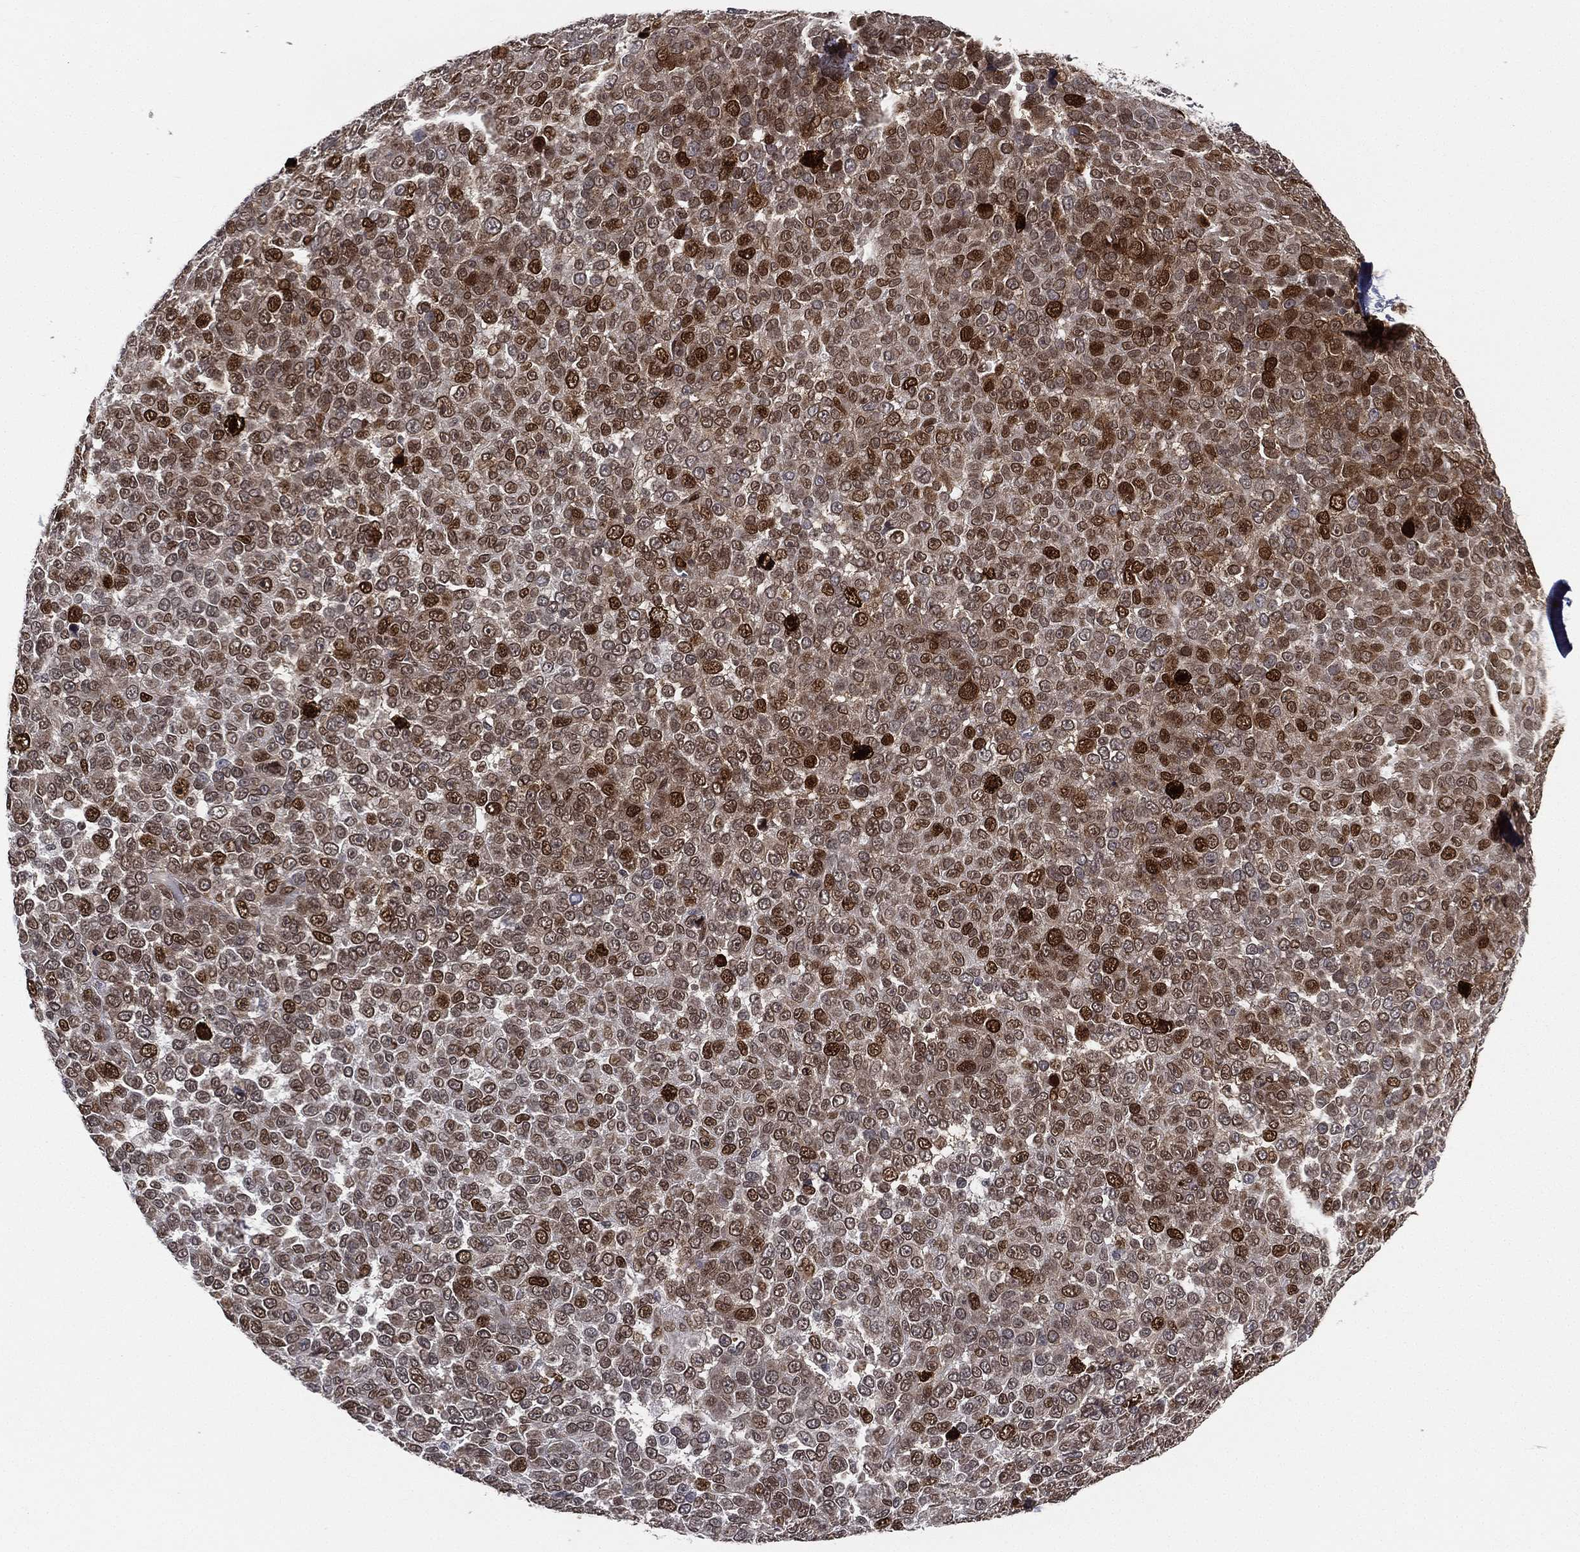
{"staining": {"intensity": "strong", "quantity": "25%-75%", "location": "cytoplasmic/membranous,nuclear"}, "tissue": "melanoma", "cell_type": "Tumor cells", "image_type": "cancer", "snomed": [{"axis": "morphology", "description": "Malignant melanoma, NOS"}, {"axis": "topography", "description": "Skin"}], "caption": "Protein analysis of malignant melanoma tissue reveals strong cytoplasmic/membranous and nuclear expression in approximately 25%-75% of tumor cells.", "gene": "LMNB1", "patient": {"sex": "female", "age": 95}}